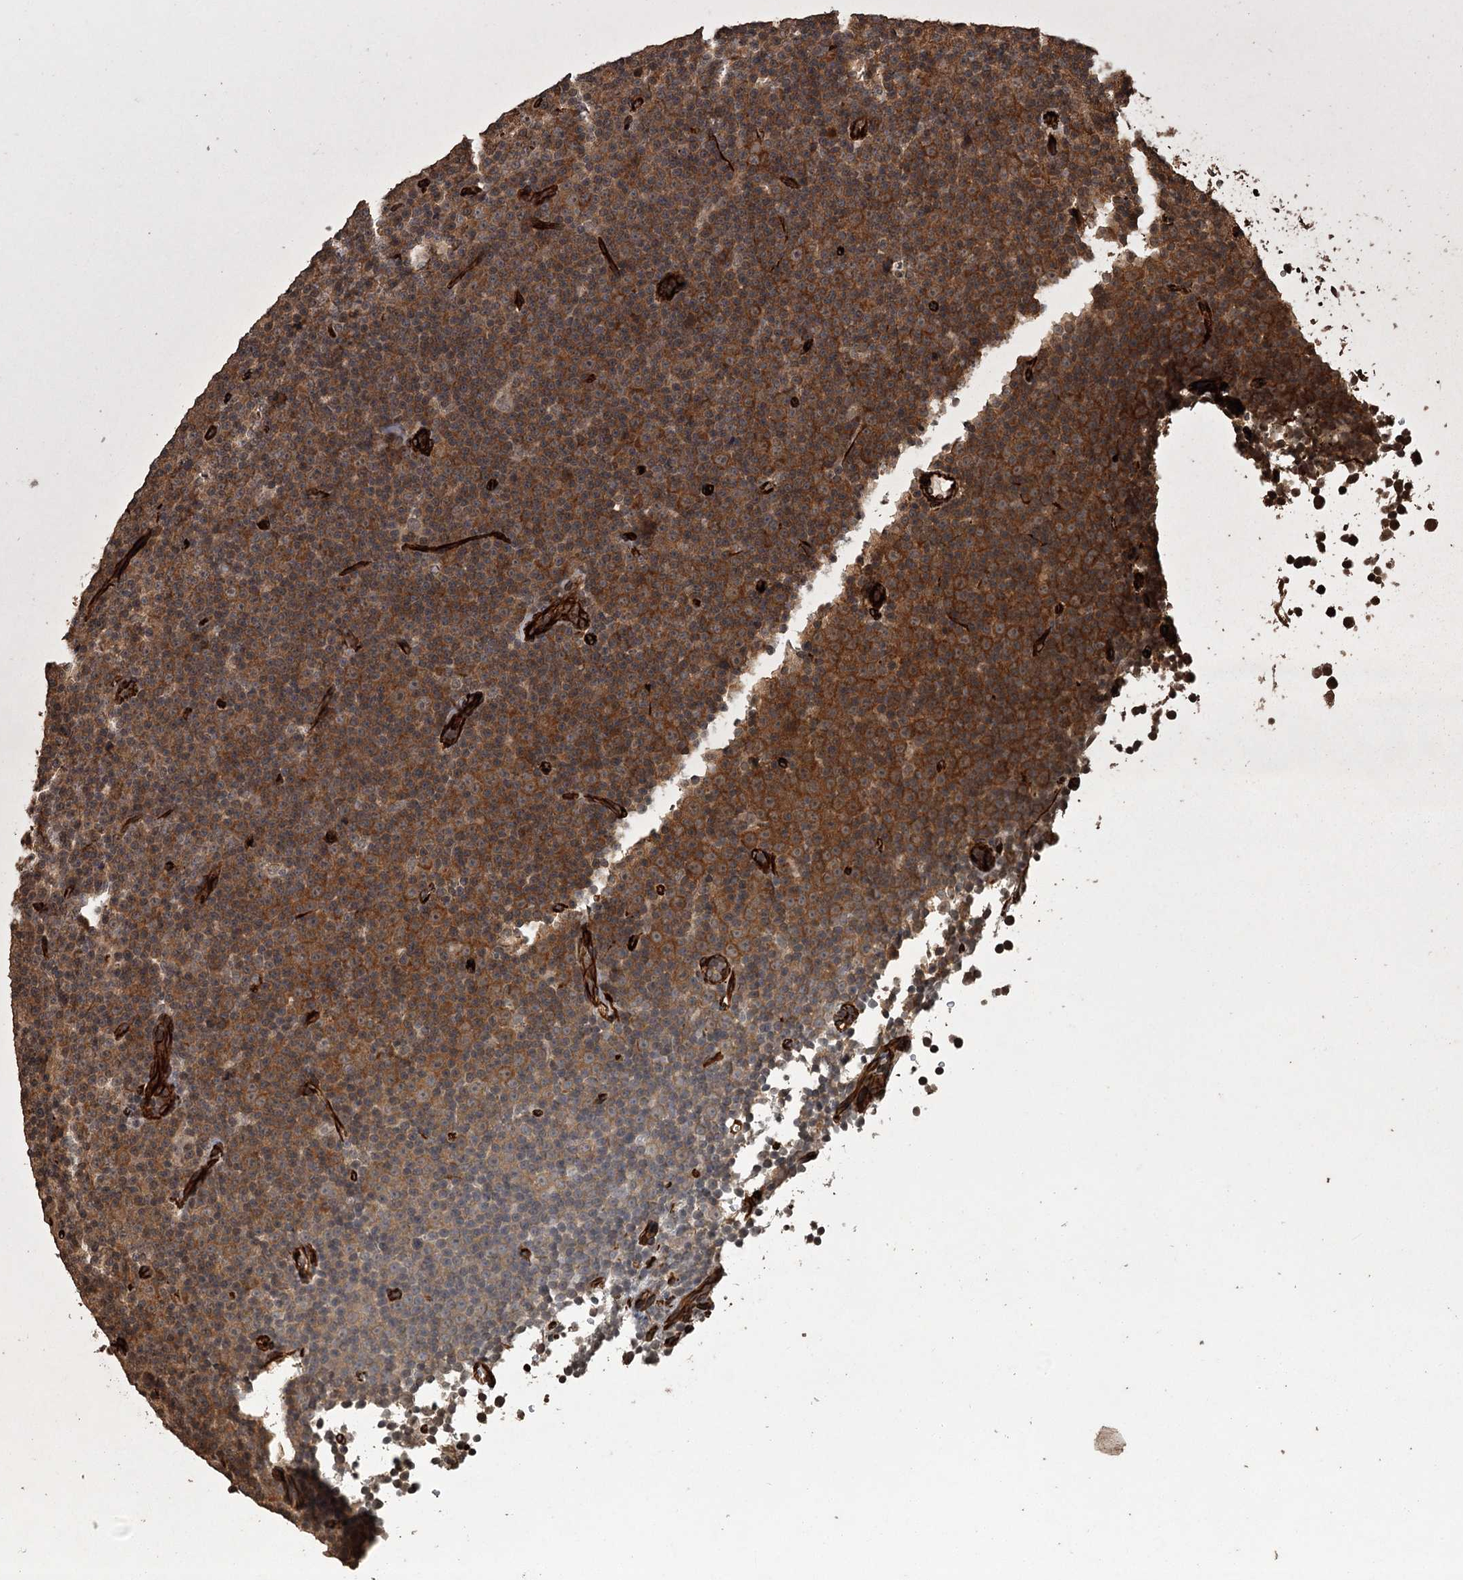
{"staining": {"intensity": "moderate", "quantity": ">75%", "location": "cytoplasmic/membranous"}, "tissue": "lymphoma", "cell_type": "Tumor cells", "image_type": "cancer", "snomed": [{"axis": "morphology", "description": "Malignant lymphoma, non-Hodgkin's type, Low grade"}, {"axis": "topography", "description": "Lymph node"}], "caption": "Immunohistochemical staining of human malignant lymphoma, non-Hodgkin's type (low-grade) demonstrates medium levels of moderate cytoplasmic/membranous protein staining in approximately >75% of tumor cells.", "gene": "RPAP3", "patient": {"sex": "female", "age": 67}}